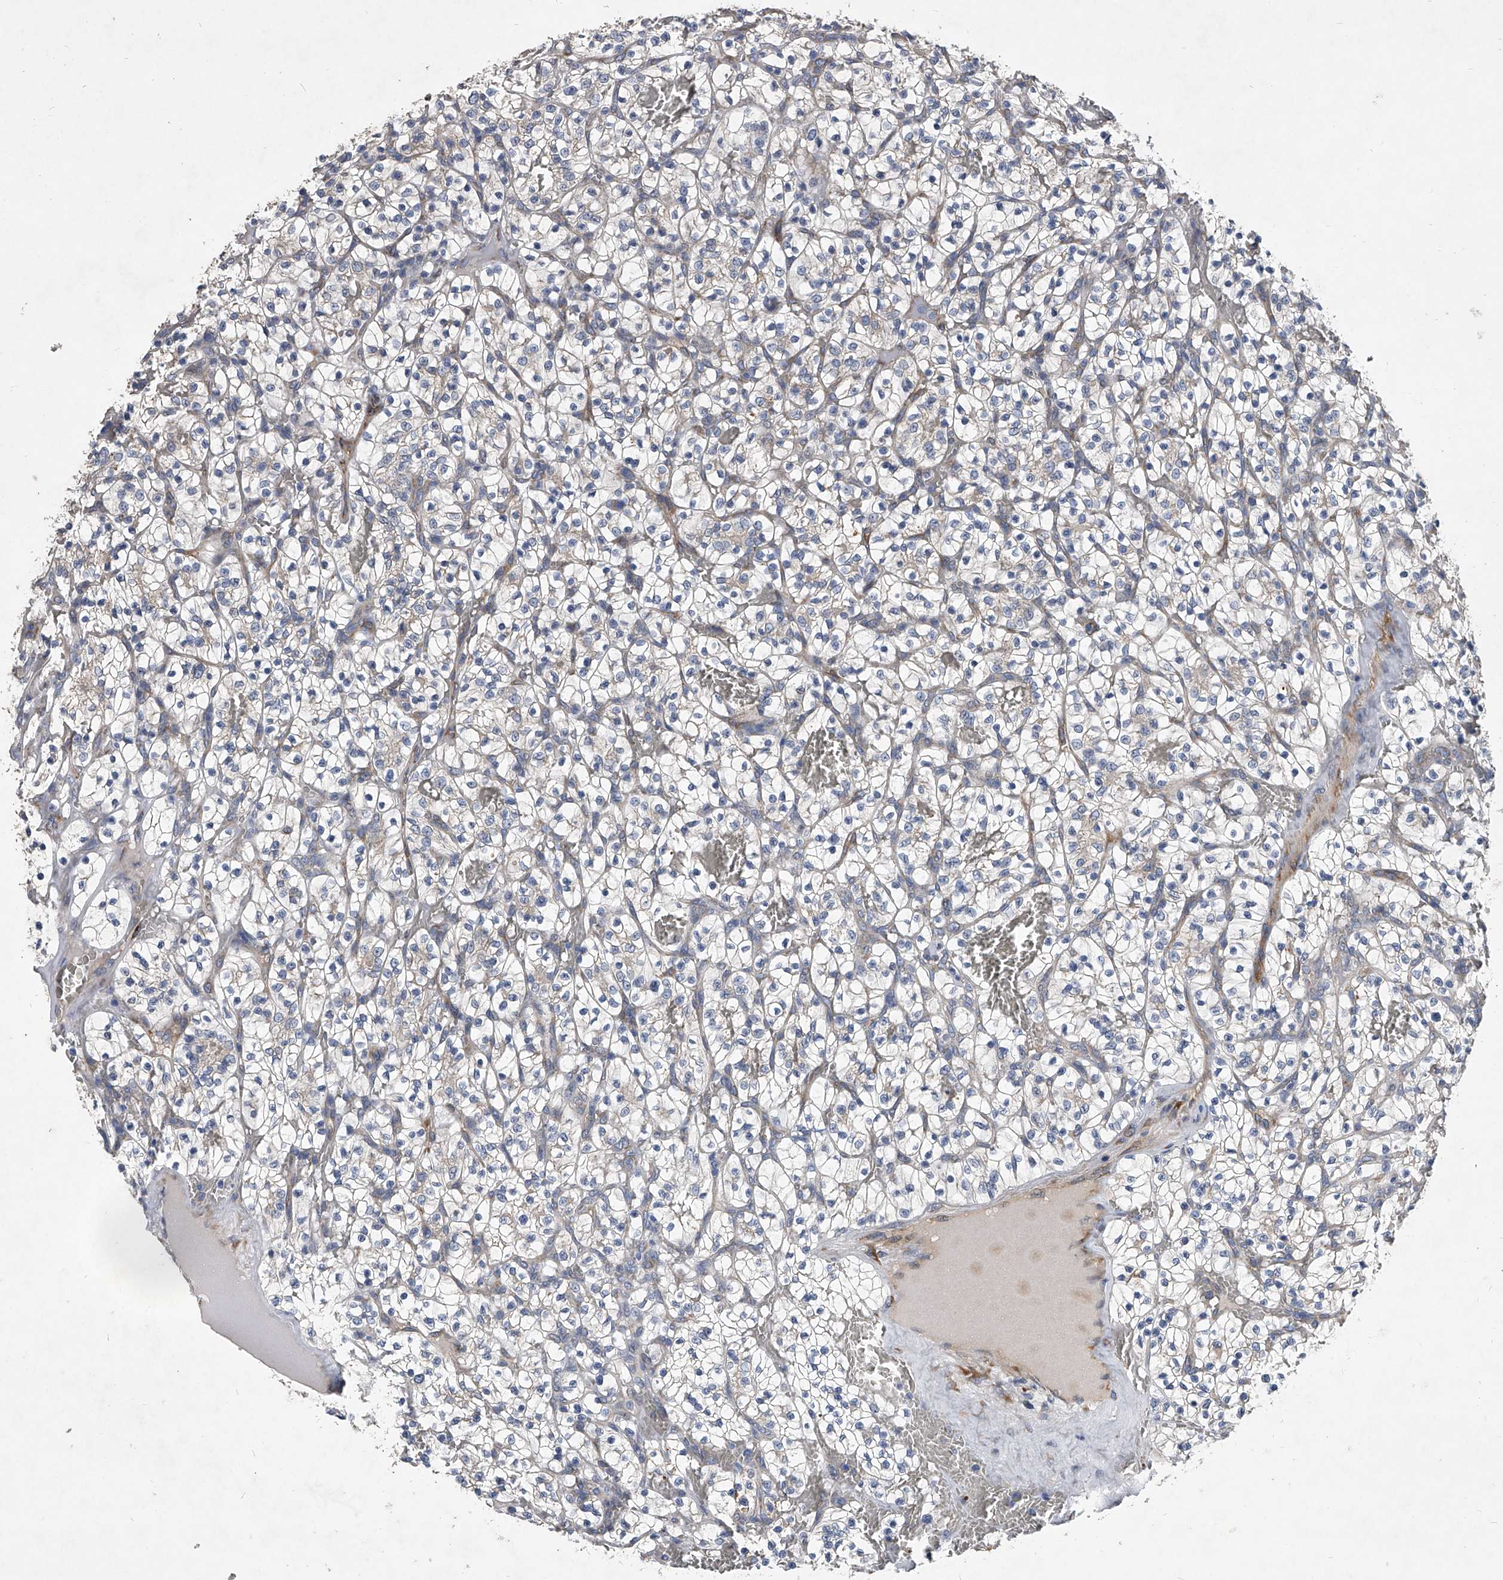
{"staining": {"intensity": "negative", "quantity": "none", "location": "none"}, "tissue": "renal cancer", "cell_type": "Tumor cells", "image_type": "cancer", "snomed": [{"axis": "morphology", "description": "Adenocarcinoma, NOS"}, {"axis": "topography", "description": "Kidney"}], "caption": "Micrograph shows no protein staining in tumor cells of renal cancer (adenocarcinoma) tissue. (Stains: DAB immunohistochemistry (IHC) with hematoxylin counter stain, Microscopy: brightfield microscopy at high magnification).", "gene": "CCR4", "patient": {"sex": "female", "age": 57}}